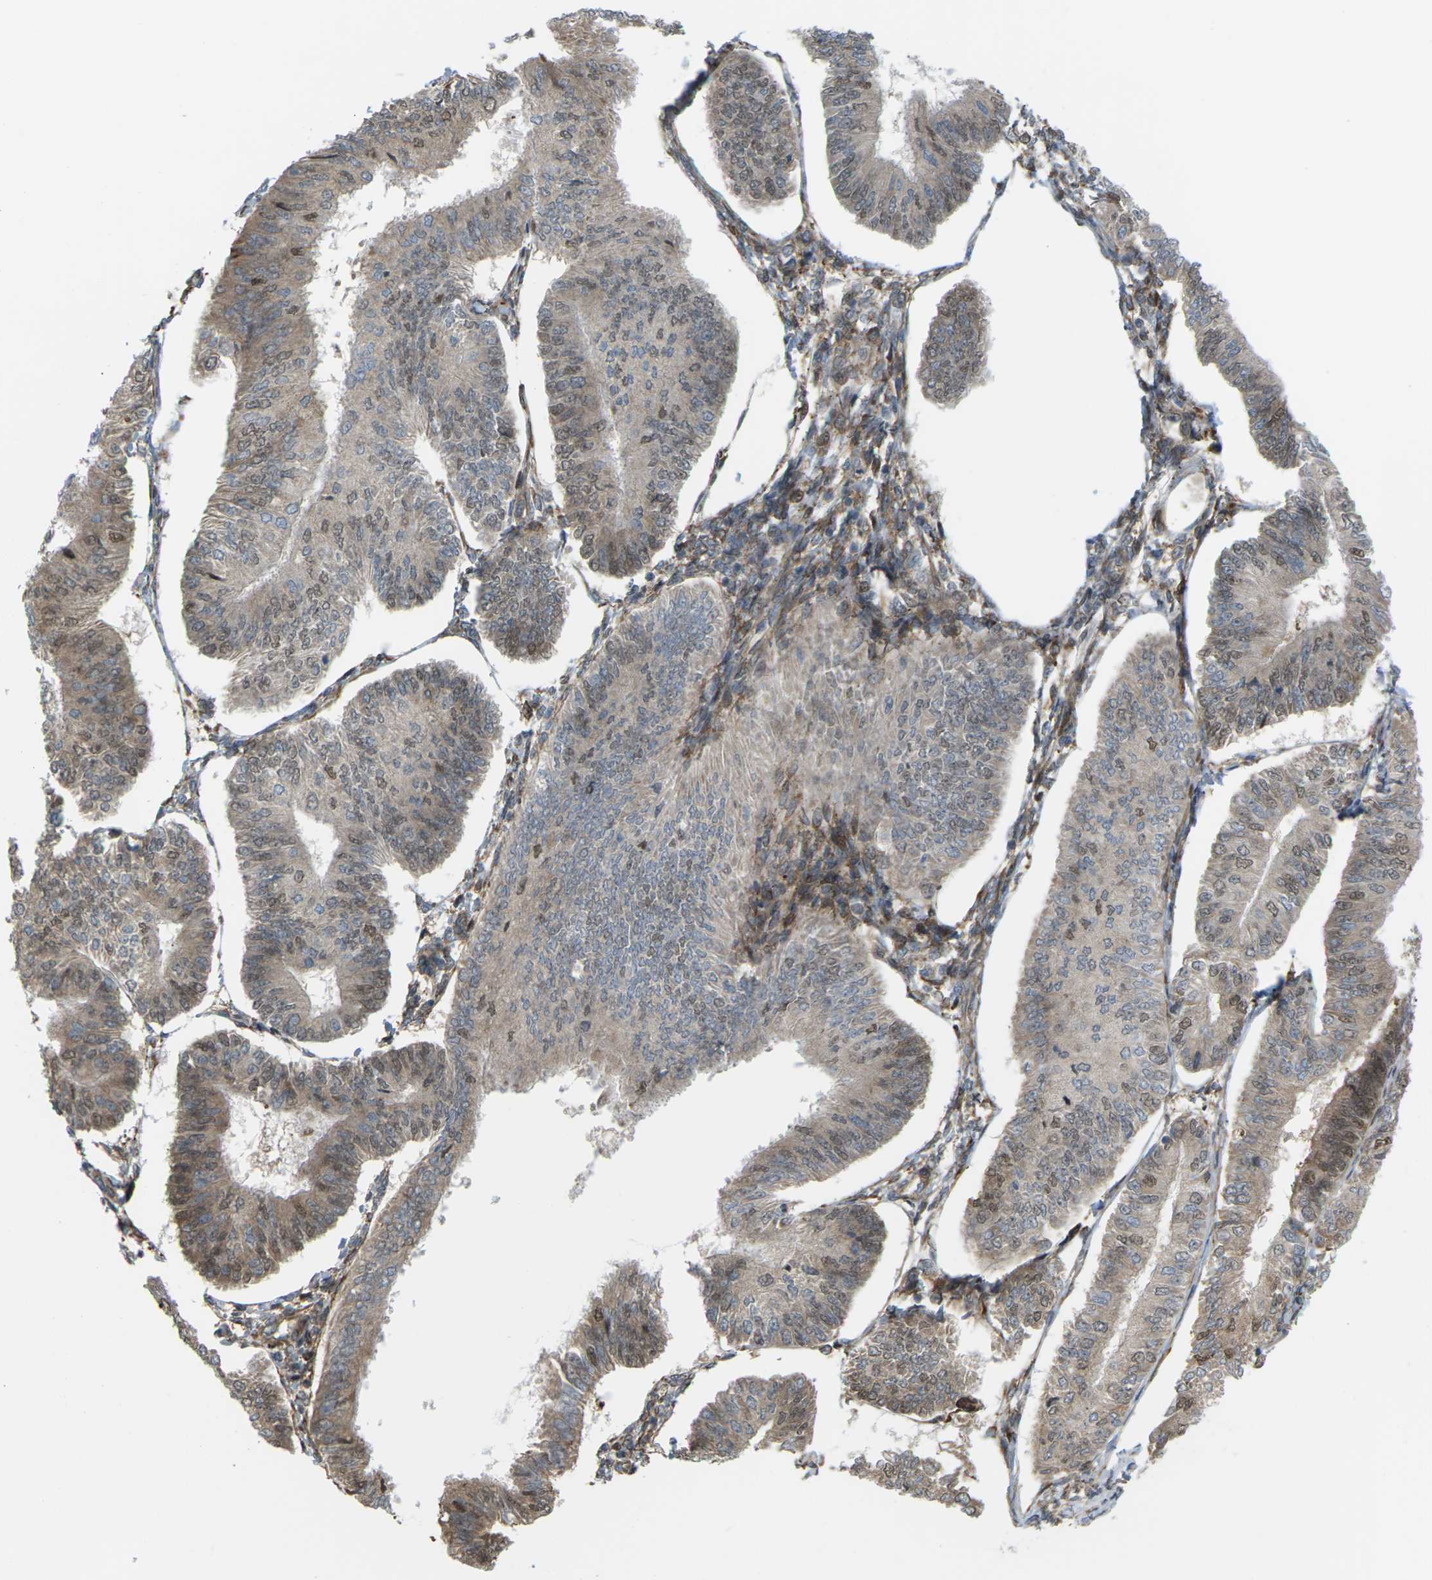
{"staining": {"intensity": "moderate", "quantity": ">75%", "location": "cytoplasmic/membranous,nuclear"}, "tissue": "endometrial cancer", "cell_type": "Tumor cells", "image_type": "cancer", "snomed": [{"axis": "morphology", "description": "Adenocarcinoma, NOS"}, {"axis": "topography", "description": "Endometrium"}], "caption": "Adenocarcinoma (endometrial) stained for a protein (brown) shows moderate cytoplasmic/membranous and nuclear positive staining in approximately >75% of tumor cells.", "gene": "ROBO1", "patient": {"sex": "female", "age": 58}}